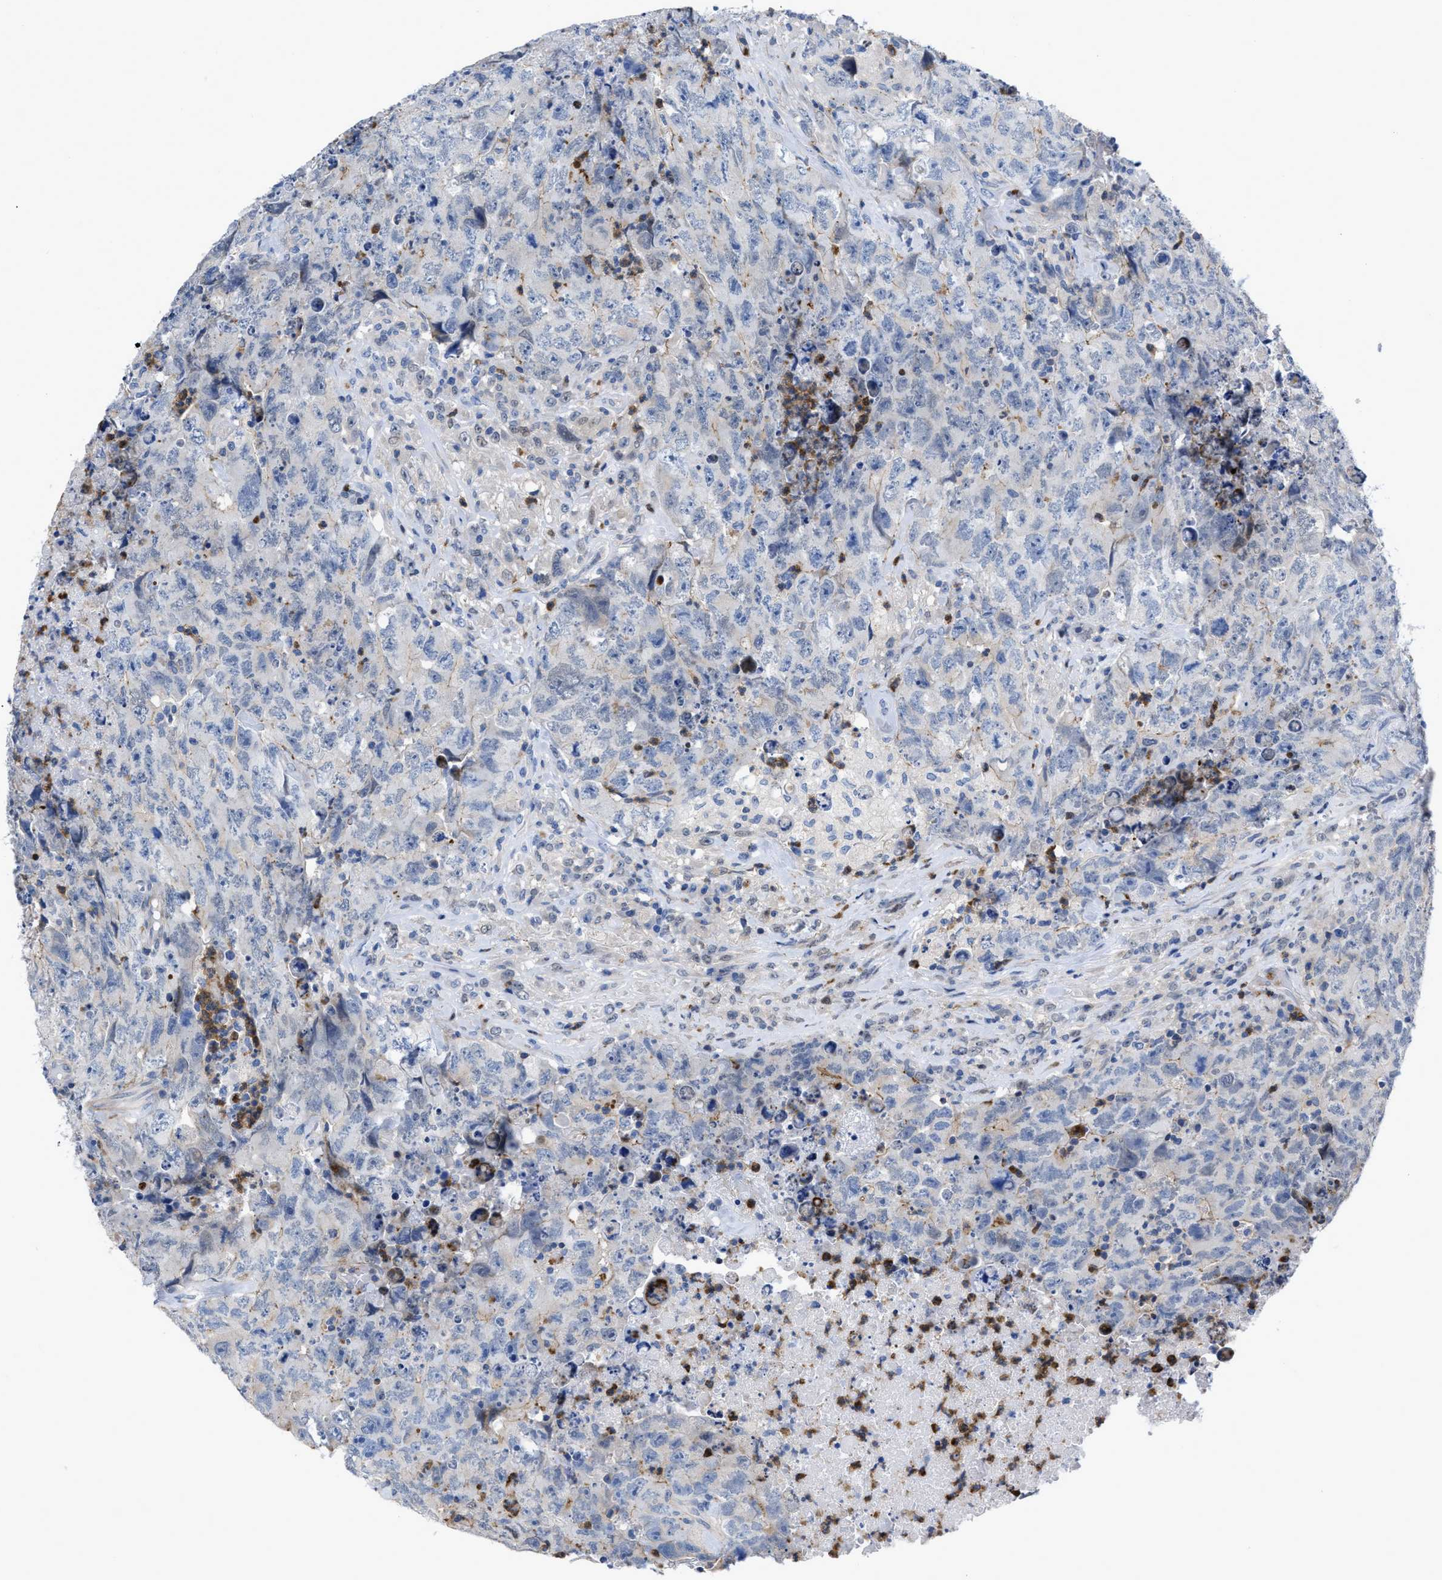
{"staining": {"intensity": "negative", "quantity": "none", "location": "none"}, "tissue": "testis cancer", "cell_type": "Tumor cells", "image_type": "cancer", "snomed": [{"axis": "morphology", "description": "Carcinoma, Embryonal, NOS"}, {"axis": "topography", "description": "Testis"}], "caption": "Protein analysis of testis cancer (embryonal carcinoma) exhibits no significant expression in tumor cells.", "gene": "PRMT2", "patient": {"sex": "male", "age": 32}}